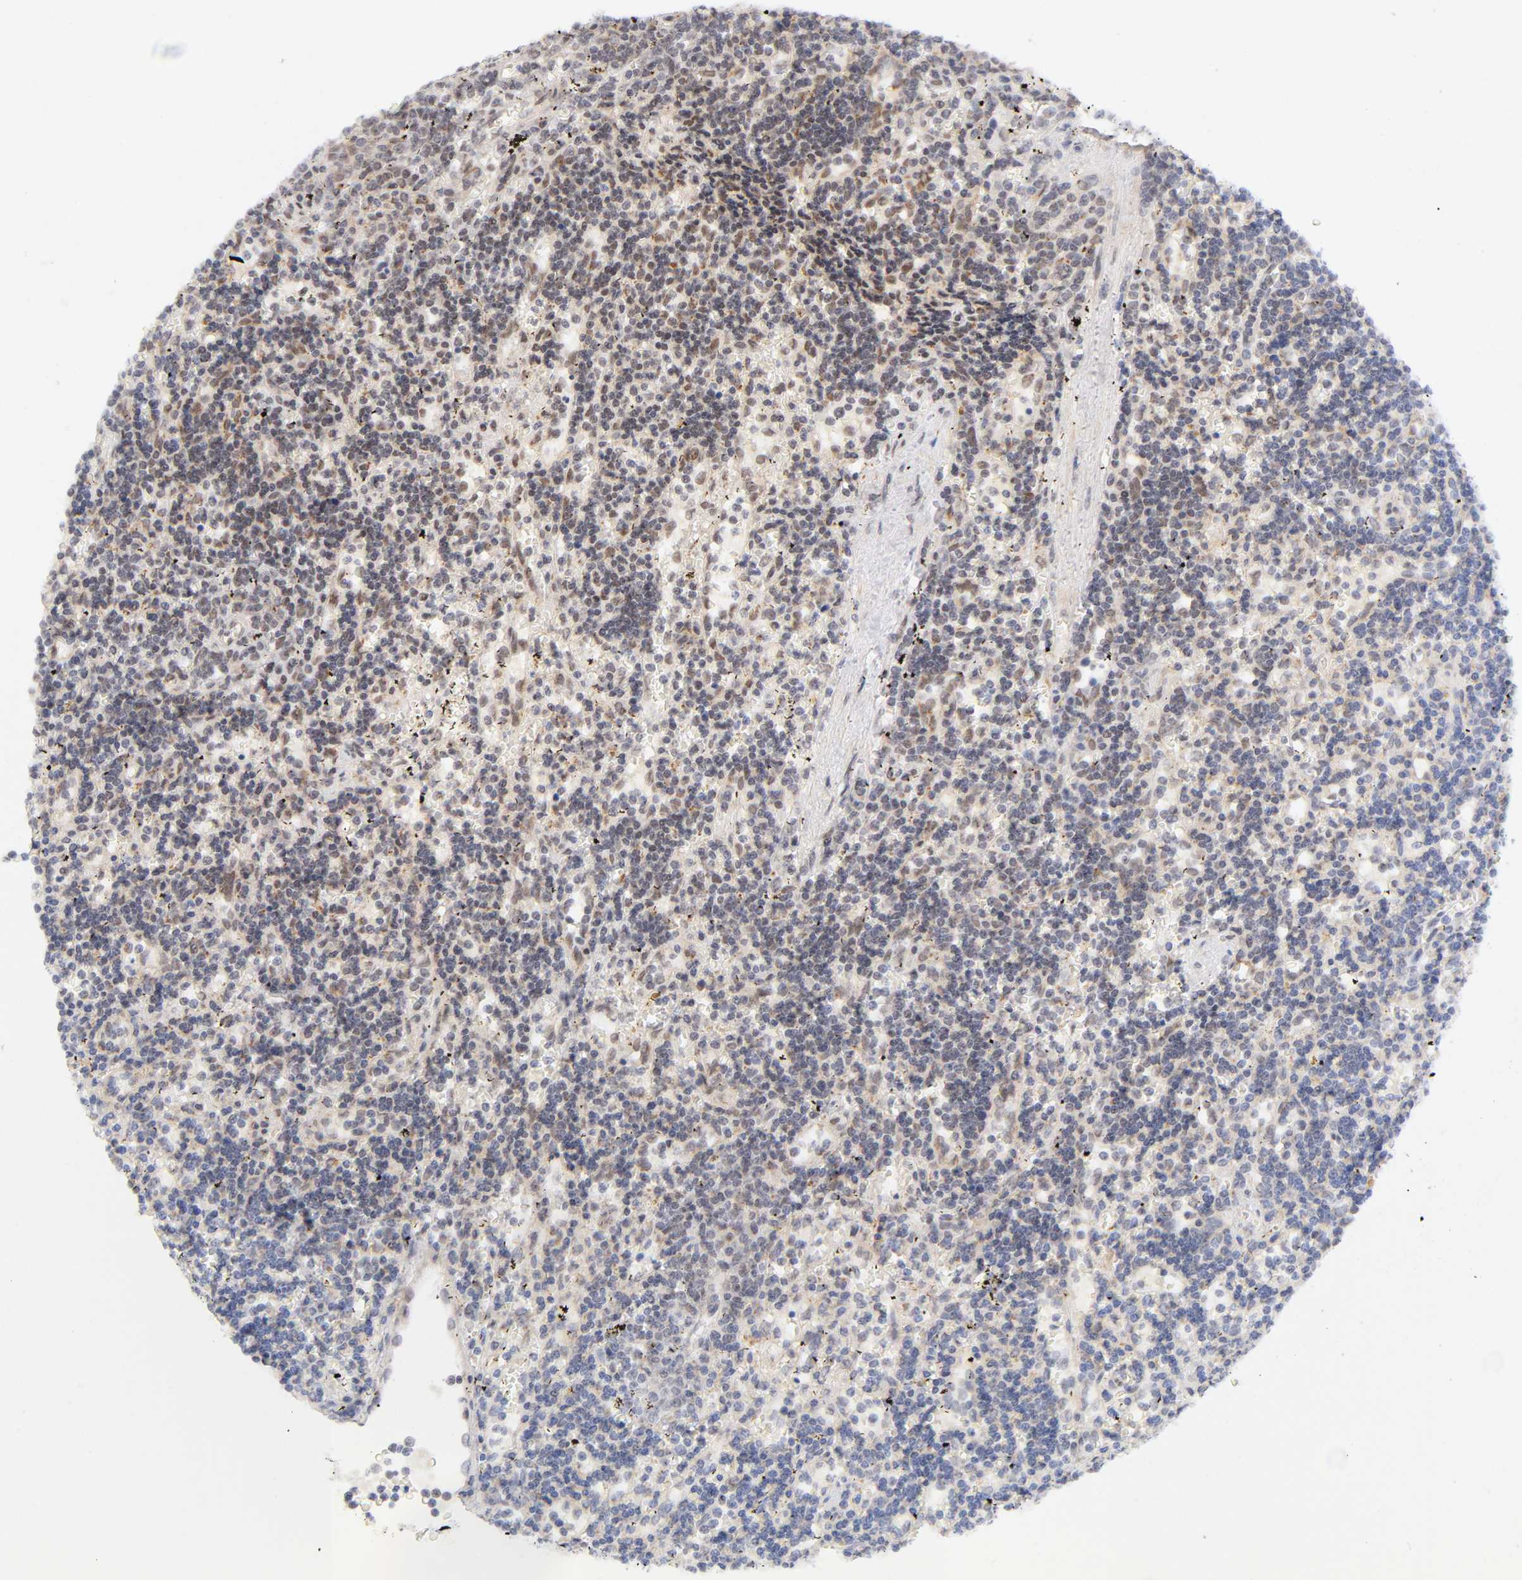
{"staining": {"intensity": "negative", "quantity": "none", "location": "none"}, "tissue": "lymphoma", "cell_type": "Tumor cells", "image_type": "cancer", "snomed": [{"axis": "morphology", "description": "Malignant lymphoma, non-Hodgkin's type, Low grade"}, {"axis": "topography", "description": "Spleen"}], "caption": "Immunohistochemistry histopathology image of human lymphoma stained for a protein (brown), which reveals no positivity in tumor cells.", "gene": "TAF10", "patient": {"sex": "male", "age": 60}}